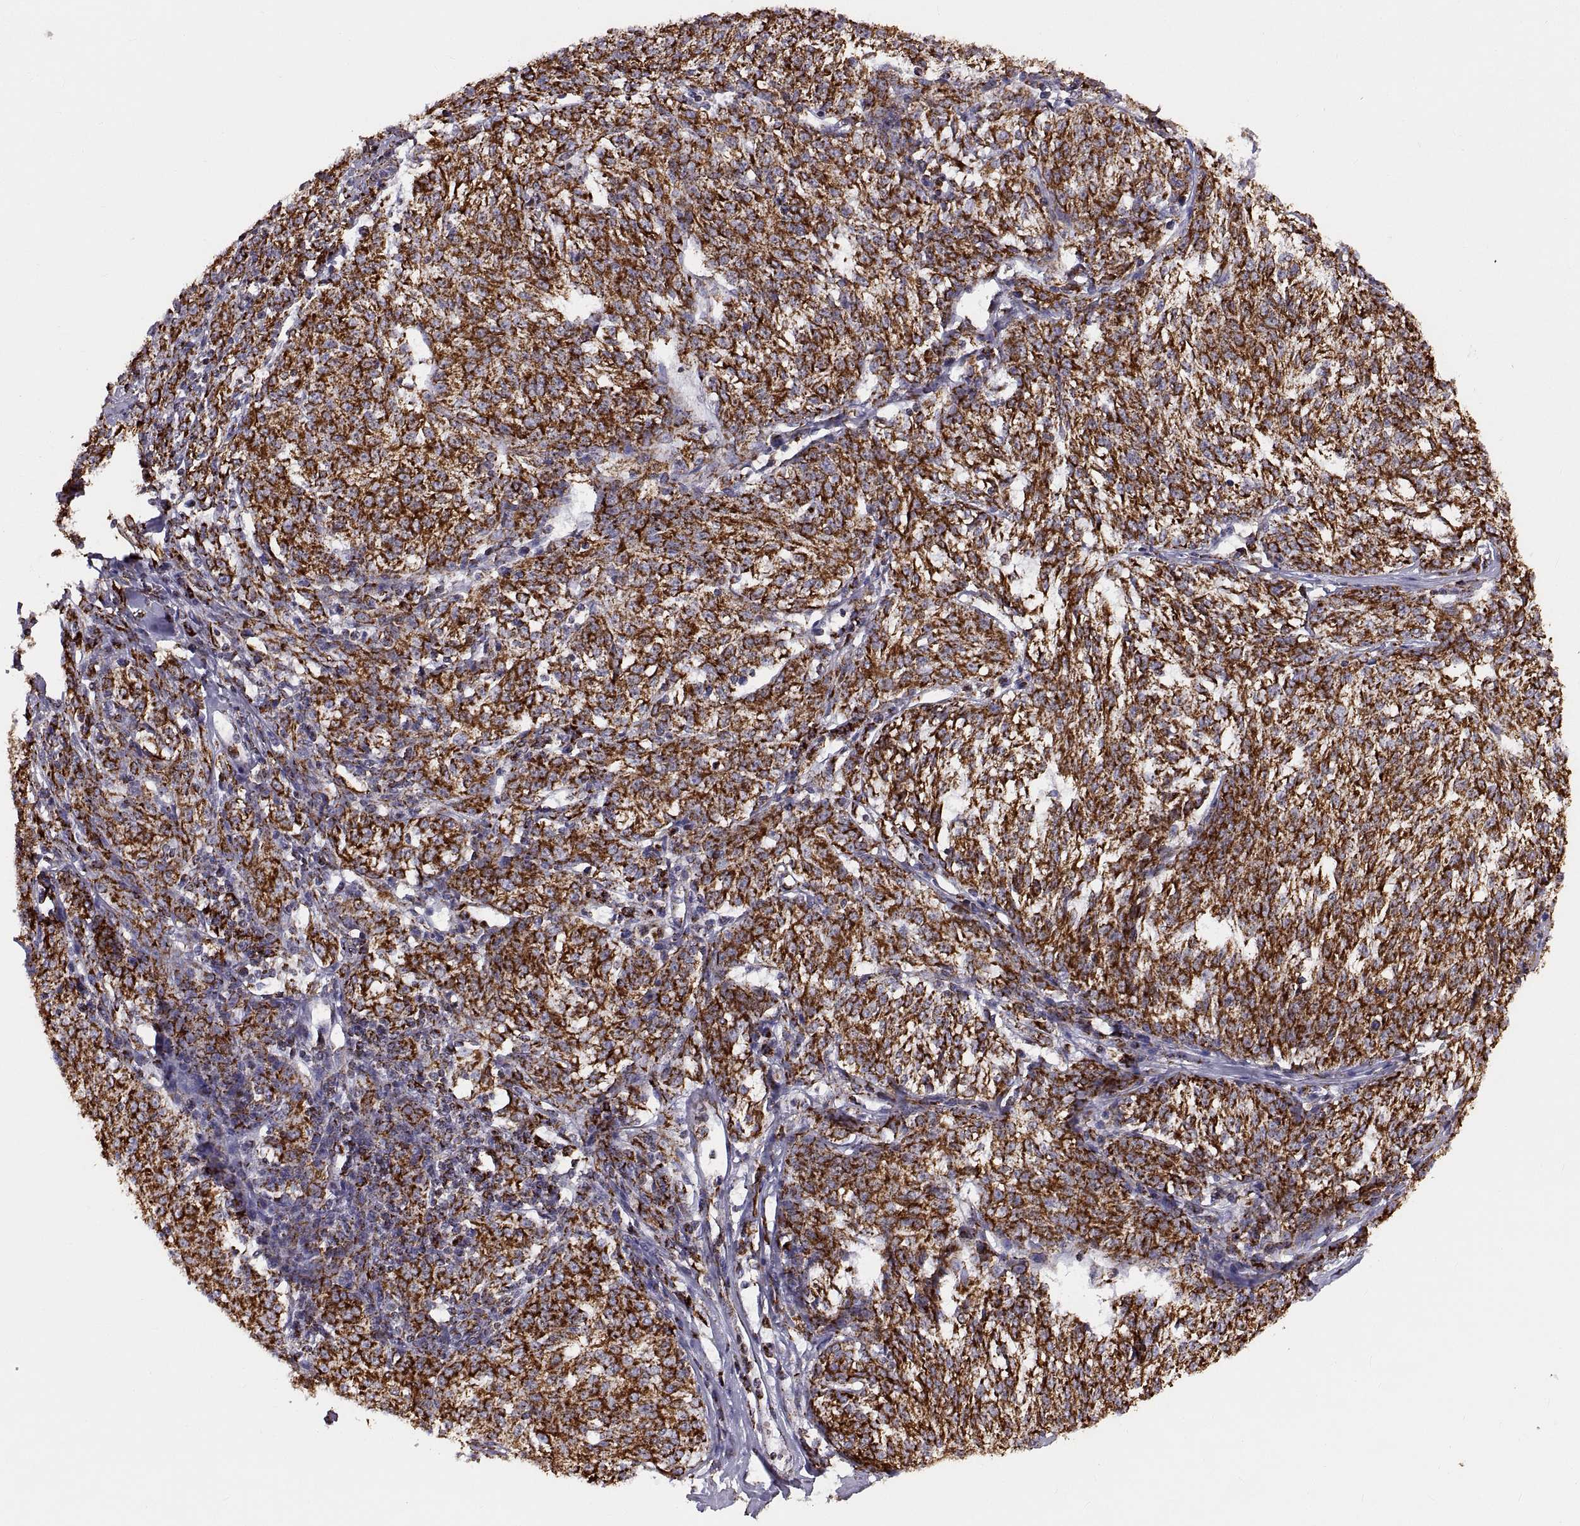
{"staining": {"intensity": "strong", "quantity": ">75%", "location": "cytoplasmic/membranous"}, "tissue": "melanoma", "cell_type": "Tumor cells", "image_type": "cancer", "snomed": [{"axis": "morphology", "description": "Malignant melanoma, NOS"}, {"axis": "topography", "description": "Skin"}], "caption": "Tumor cells demonstrate high levels of strong cytoplasmic/membranous positivity in about >75% of cells in melanoma.", "gene": "ARSD", "patient": {"sex": "female", "age": 72}}